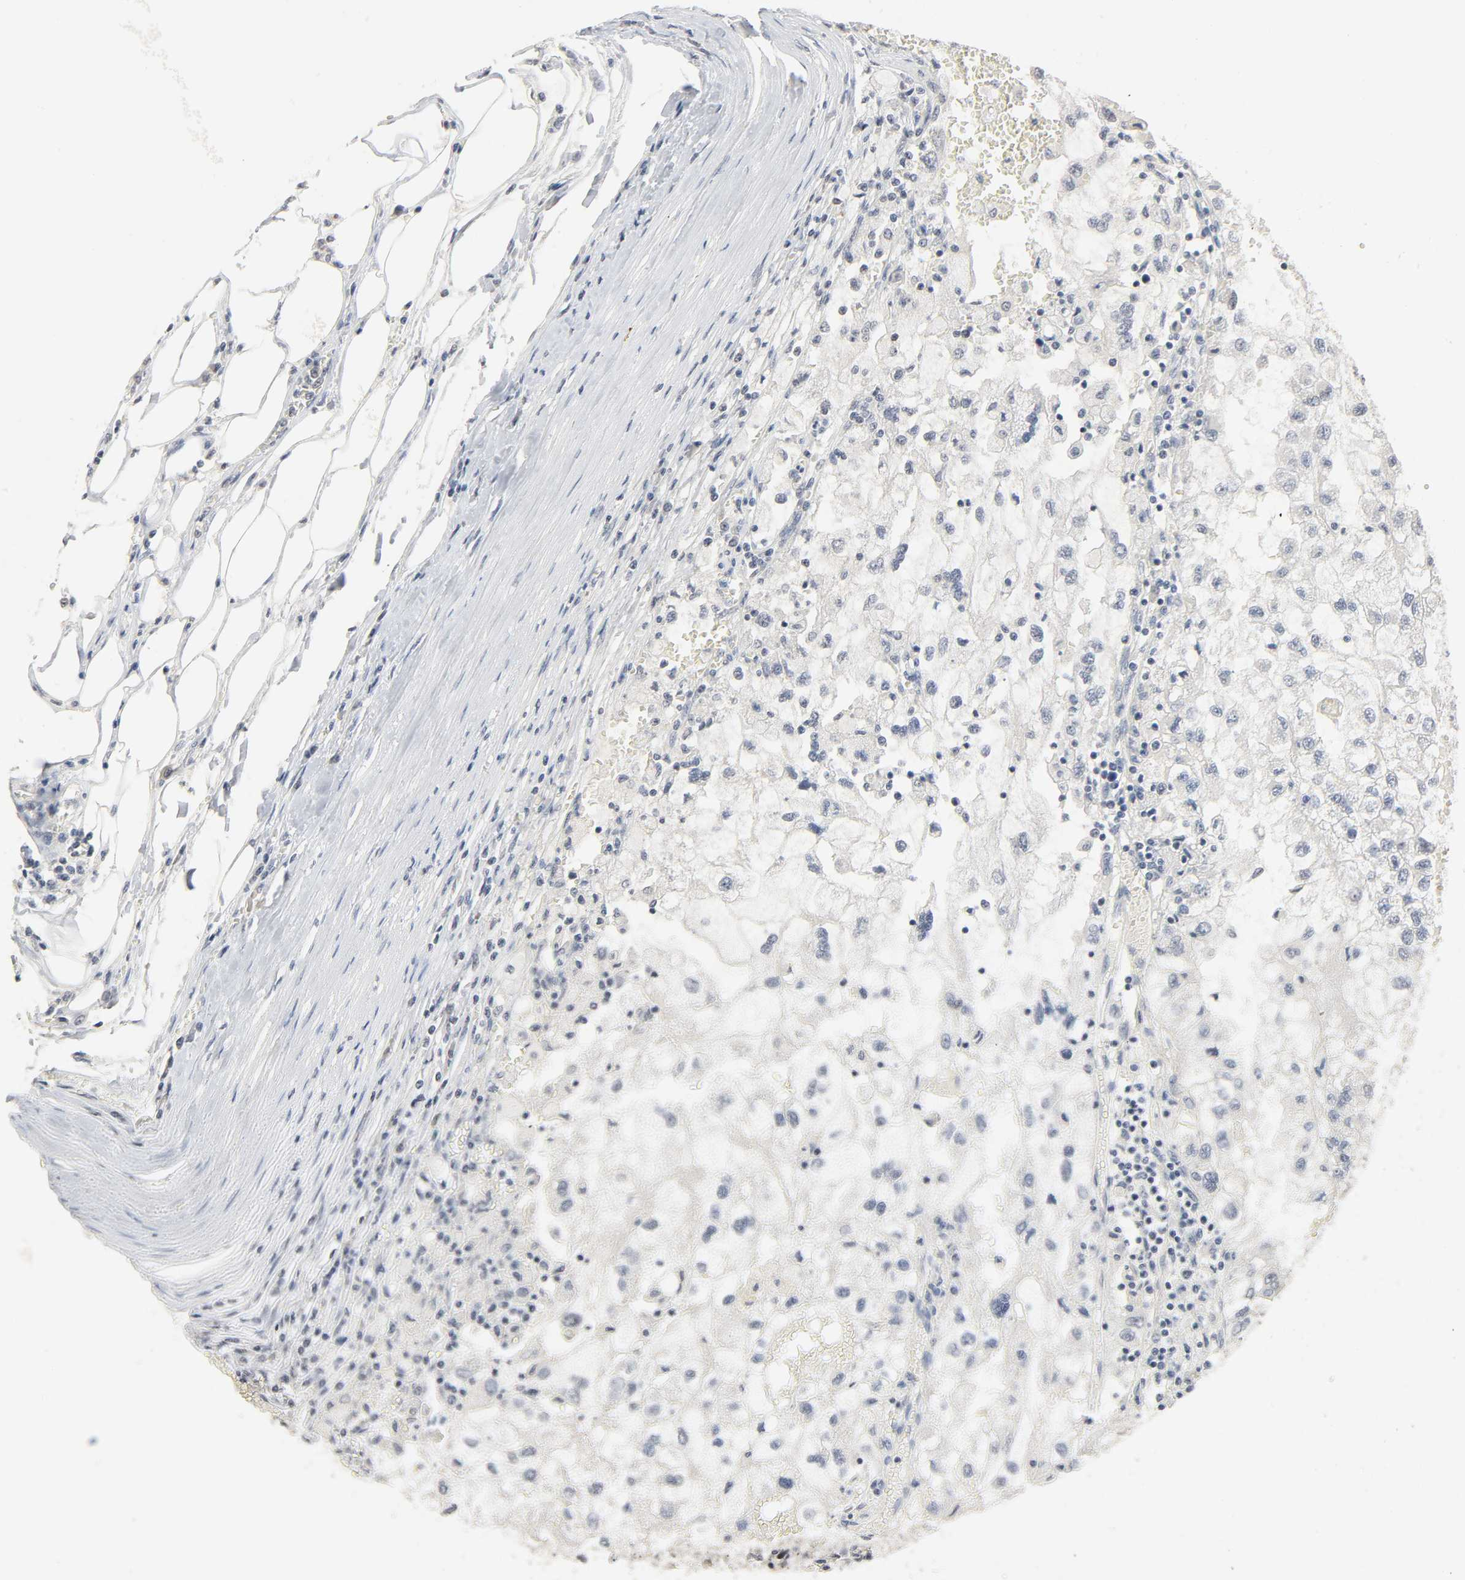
{"staining": {"intensity": "negative", "quantity": "none", "location": "none"}, "tissue": "renal cancer", "cell_type": "Tumor cells", "image_type": "cancer", "snomed": [{"axis": "morphology", "description": "Normal tissue, NOS"}, {"axis": "morphology", "description": "Adenocarcinoma, NOS"}, {"axis": "topography", "description": "Kidney"}], "caption": "High magnification brightfield microscopy of renal cancer stained with DAB (brown) and counterstained with hematoxylin (blue): tumor cells show no significant staining.", "gene": "MAPKAPK5", "patient": {"sex": "male", "age": 71}}